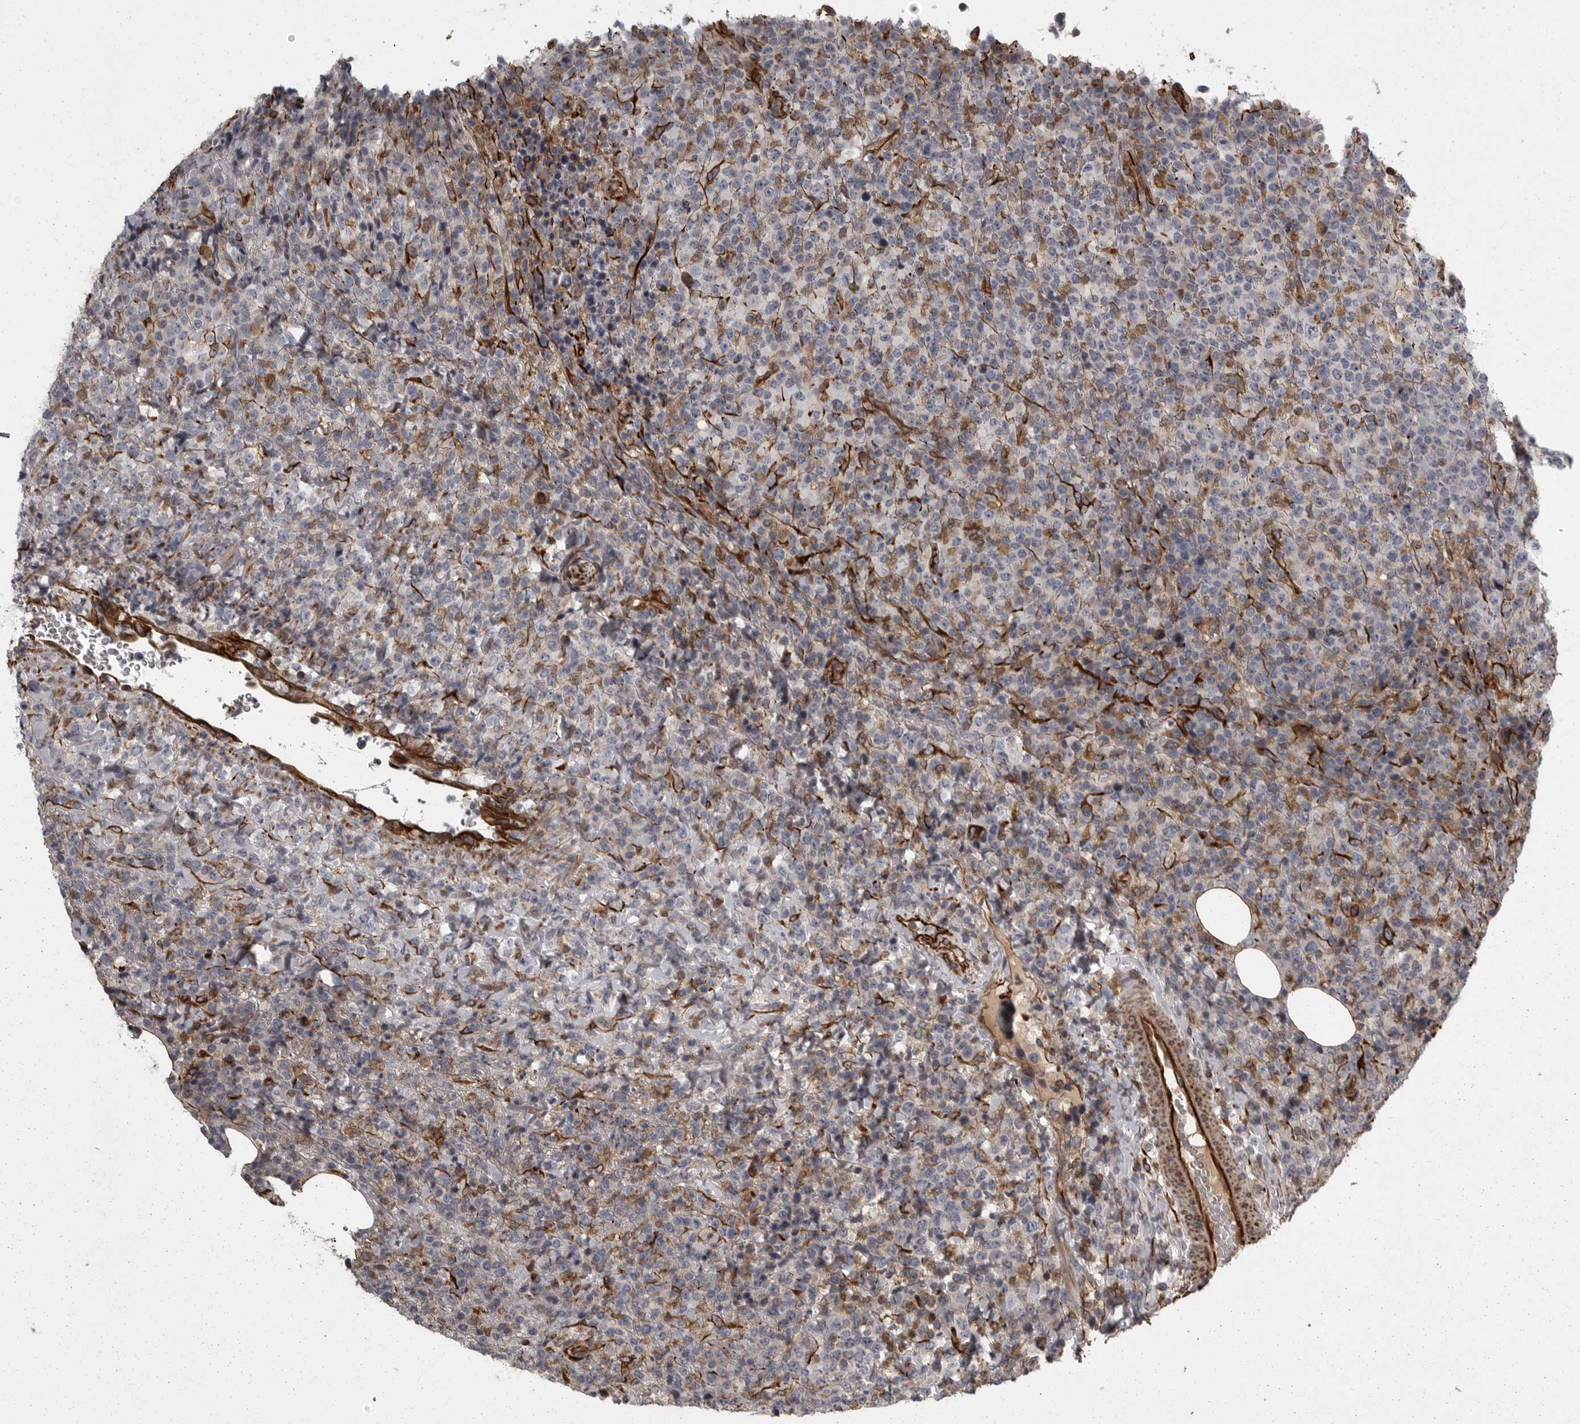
{"staining": {"intensity": "negative", "quantity": "none", "location": "none"}, "tissue": "lymphoma", "cell_type": "Tumor cells", "image_type": "cancer", "snomed": [{"axis": "morphology", "description": "Malignant lymphoma, non-Hodgkin's type, High grade"}, {"axis": "topography", "description": "Lymph node"}], "caption": "DAB immunohistochemical staining of lymphoma reveals no significant staining in tumor cells. (IHC, brightfield microscopy, high magnification).", "gene": "FAAP100", "patient": {"sex": "male", "age": 13}}